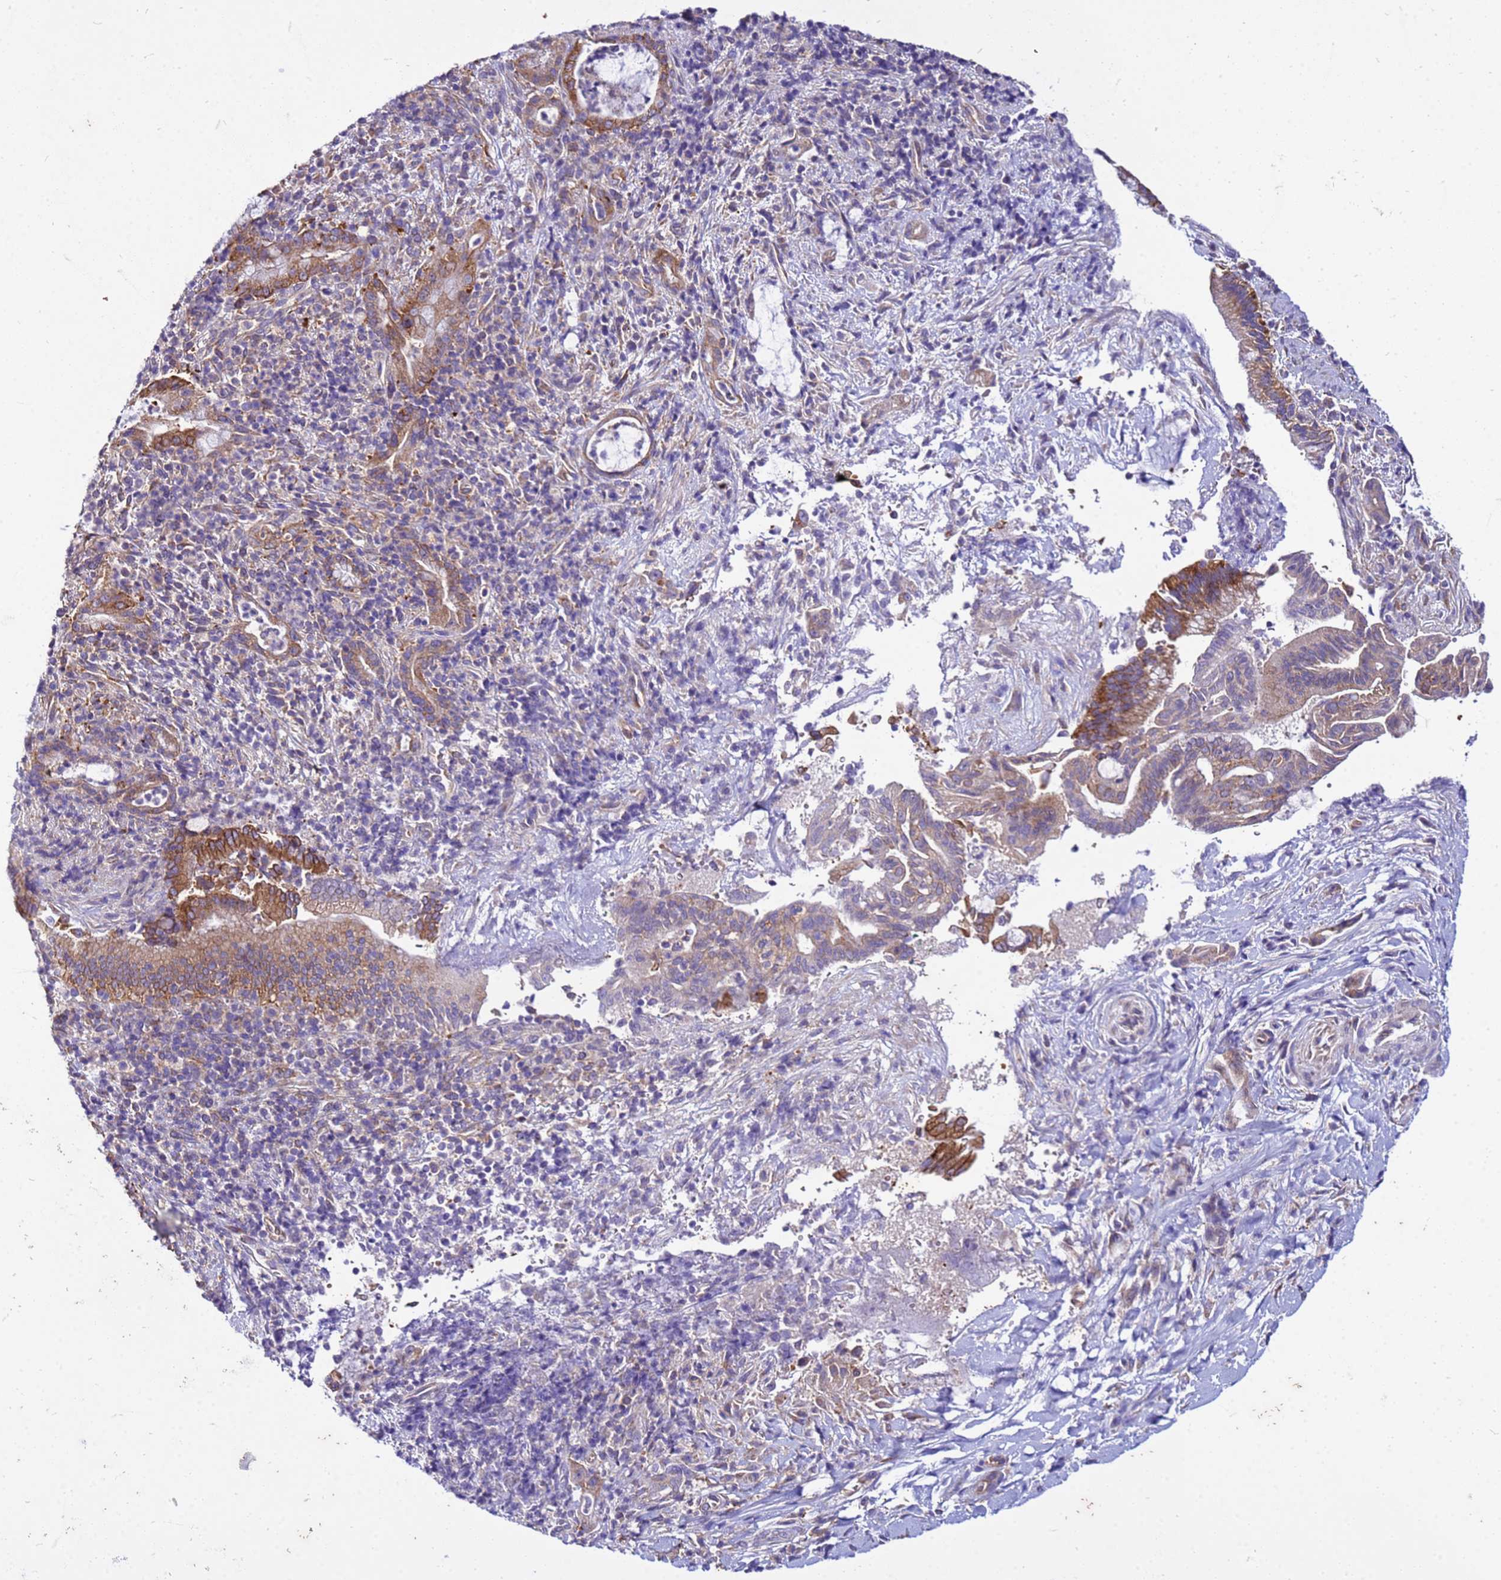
{"staining": {"intensity": "moderate", "quantity": ">75%", "location": "cytoplasmic/membranous"}, "tissue": "pancreatic cancer", "cell_type": "Tumor cells", "image_type": "cancer", "snomed": [{"axis": "morphology", "description": "Normal tissue, NOS"}, {"axis": "morphology", "description": "Adenocarcinoma, NOS"}, {"axis": "topography", "description": "Pancreas"}], "caption": "Moderate cytoplasmic/membranous protein expression is present in about >75% of tumor cells in pancreatic cancer (adenocarcinoma). (DAB IHC, brown staining for protein, blue staining for nuclei).", "gene": "PKD1", "patient": {"sex": "female", "age": 55}}